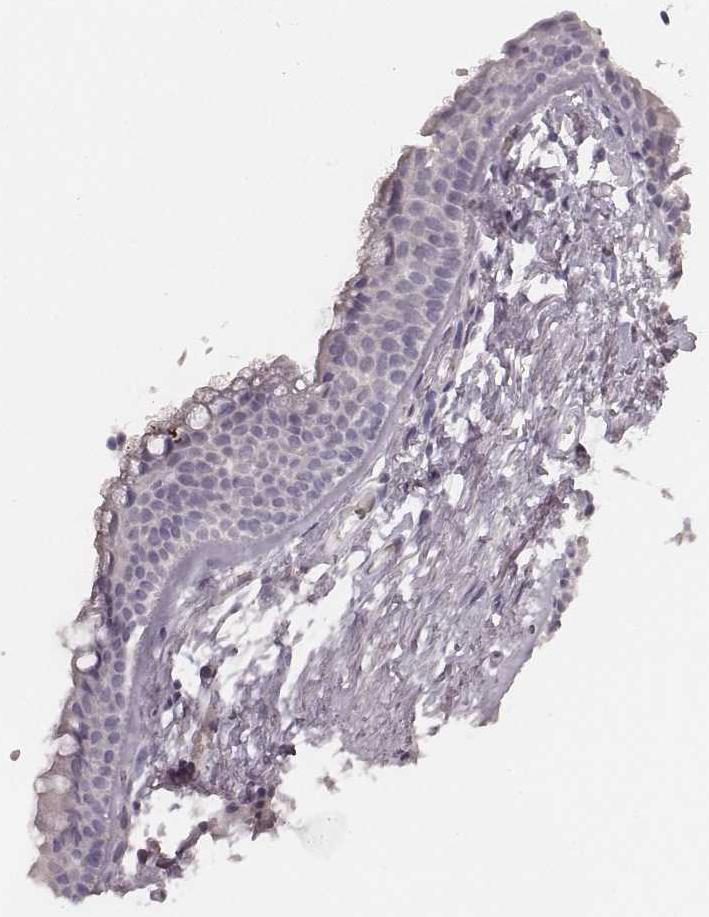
{"staining": {"intensity": "negative", "quantity": "none", "location": "none"}, "tissue": "adipose tissue", "cell_type": "Adipocytes", "image_type": "normal", "snomed": [{"axis": "morphology", "description": "Normal tissue, NOS"}, {"axis": "topography", "description": "Cartilage tissue"}, {"axis": "topography", "description": "Bronchus"}], "caption": "Human adipose tissue stained for a protein using immunohistochemistry displays no expression in adipocytes.", "gene": "LY6K", "patient": {"sex": "female", "age": 79}}